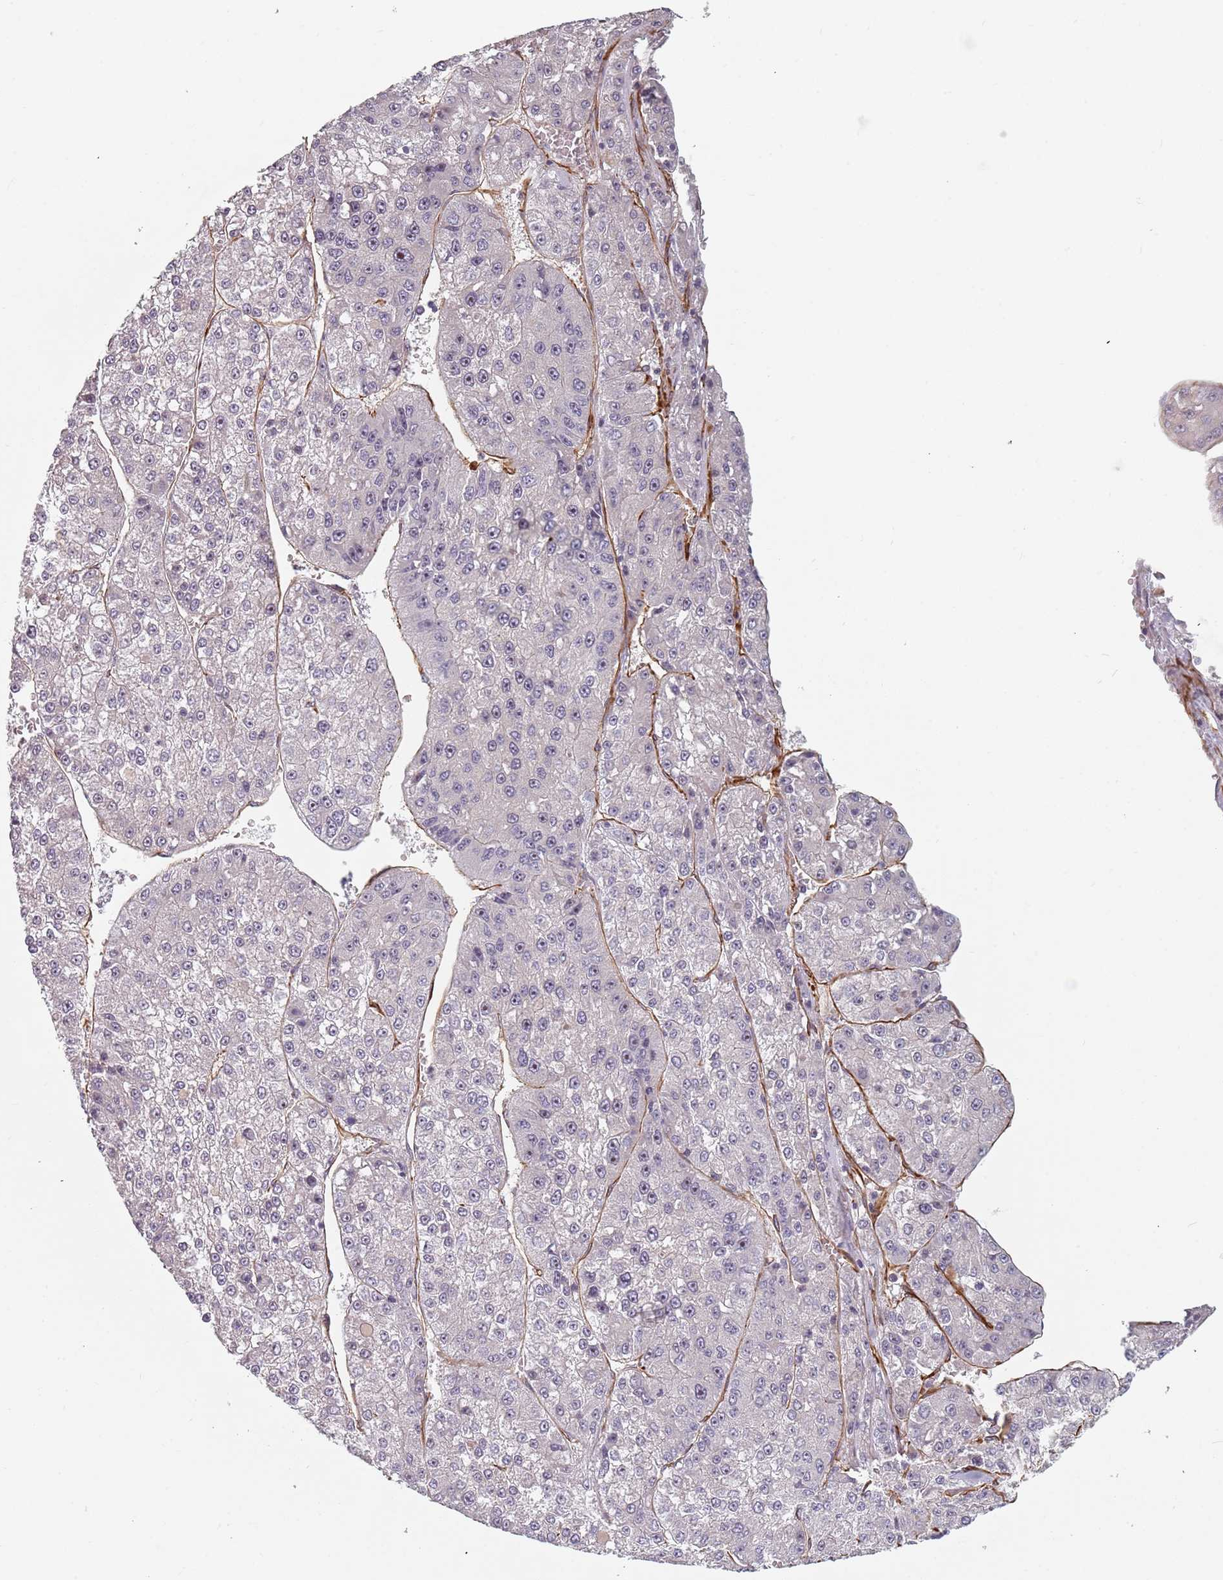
{"staining": {"intensity": "negative", "quantity": "none", "location": "none"}, "tissue": "liver cancer", "cell_type": "Tumor cells", "image_type": "cancer", "snomed": [{"axis": "morphology", "description": "Carcinoma, Hepatocellular, NOS"}, {"axis": "topography", "description": "Liver"}], "caption": "Photomicrograph shows no protein staining in tumor cells of liver cancer (hepatocellular carcinoma) tissue.", "gene": "GAS2L3", "patient": {"sex": "female", "age": 73}}